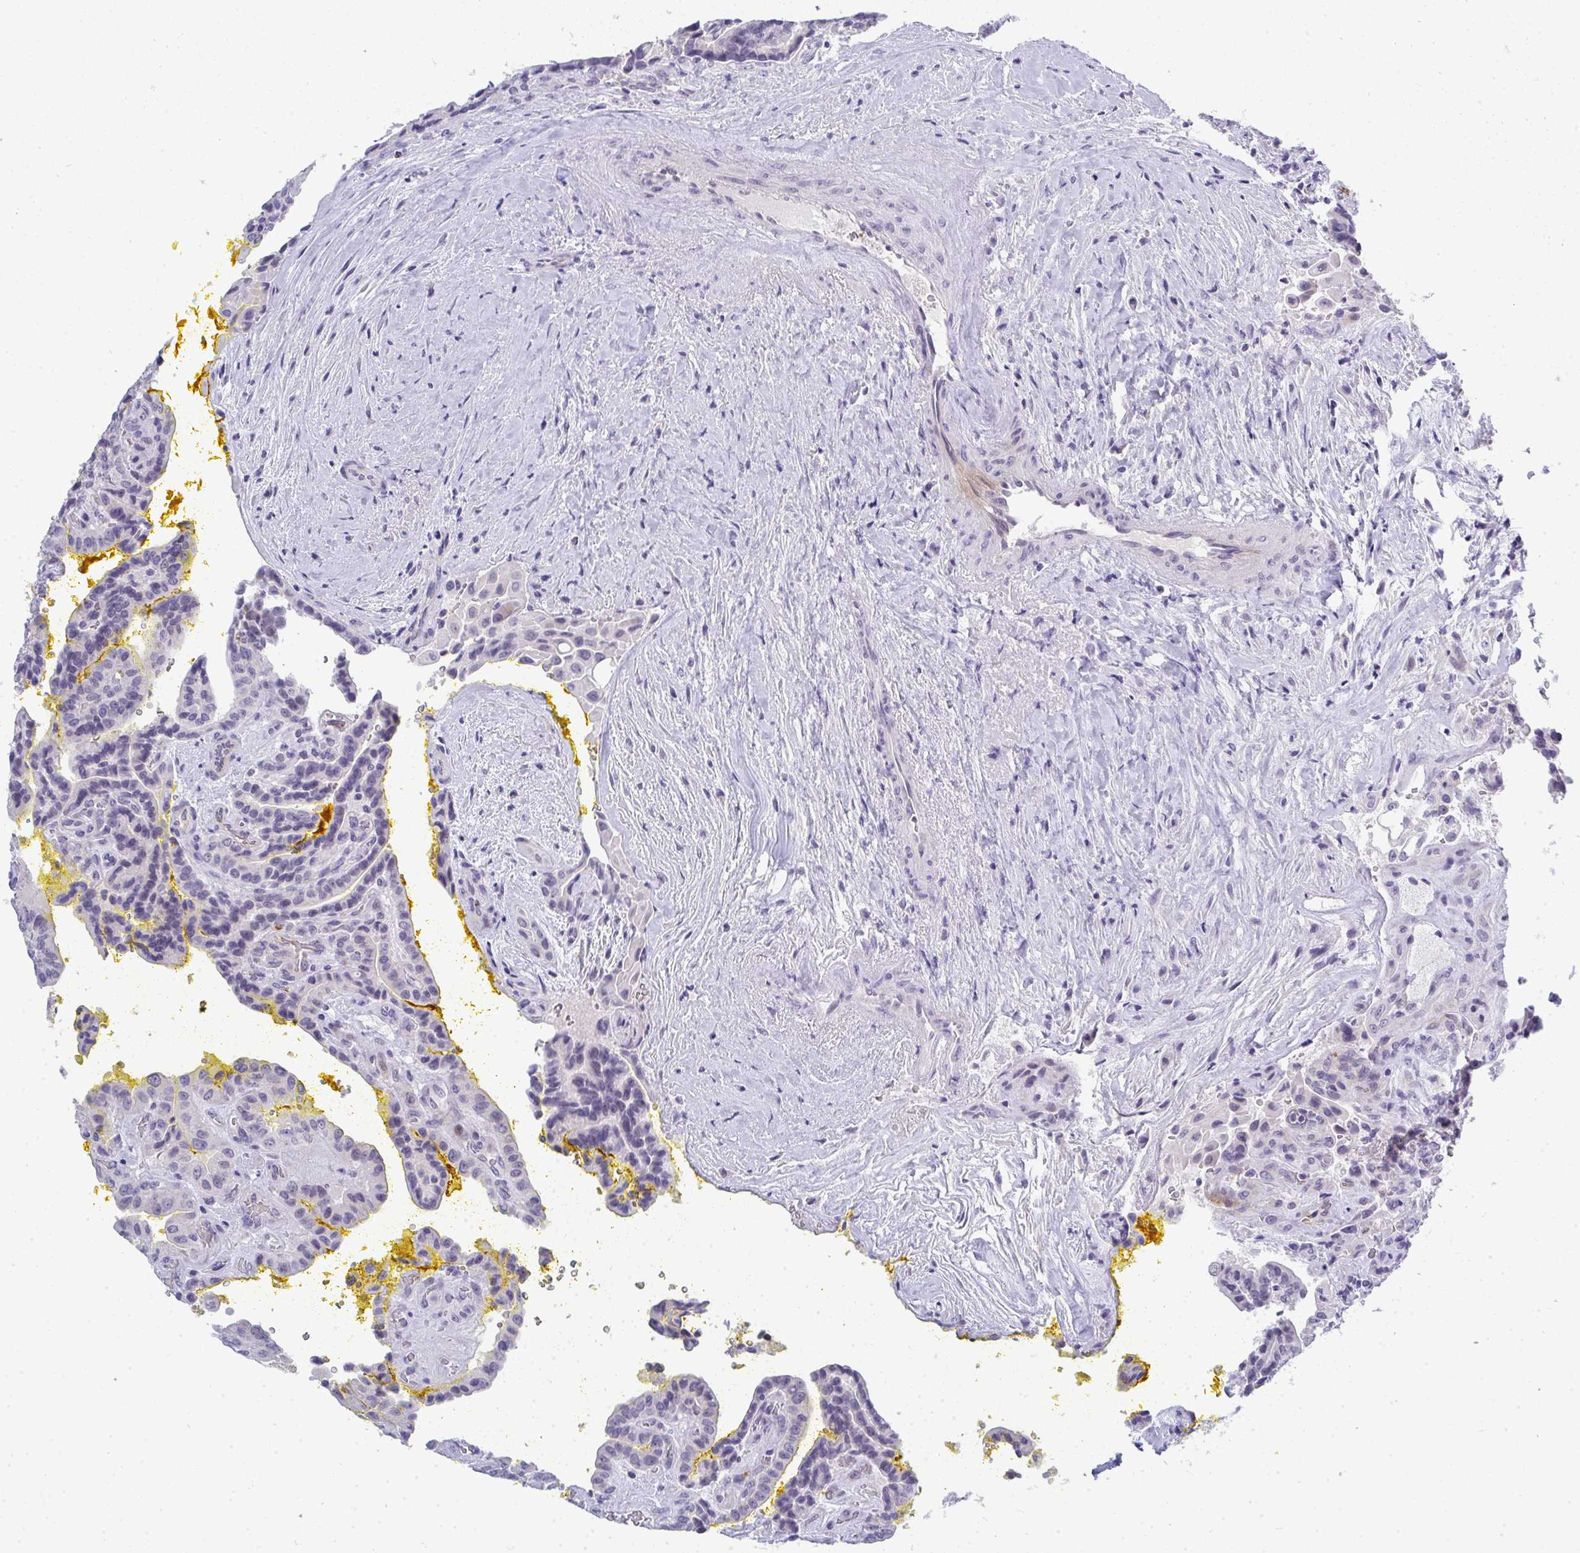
{"staining": {"intensity": "negative", "quantity": "none", "location": "none"}, "tissue": "thyroid cancer", "cell_type": "Tumor cells", "image_type": "cancer", "snomed": [{"axis": "morphology", "description": "Papillary adenocarcinoma, NOS"}, {"axis": "topography", "description": "Thyroid gland"}], "caption": "The immunohistochemistry micrograph has no significant positivity in tumor cells of thyroid cancer tissue.", "gene": "TMEM82", "patient": {"sex": "male", "age": 87}}